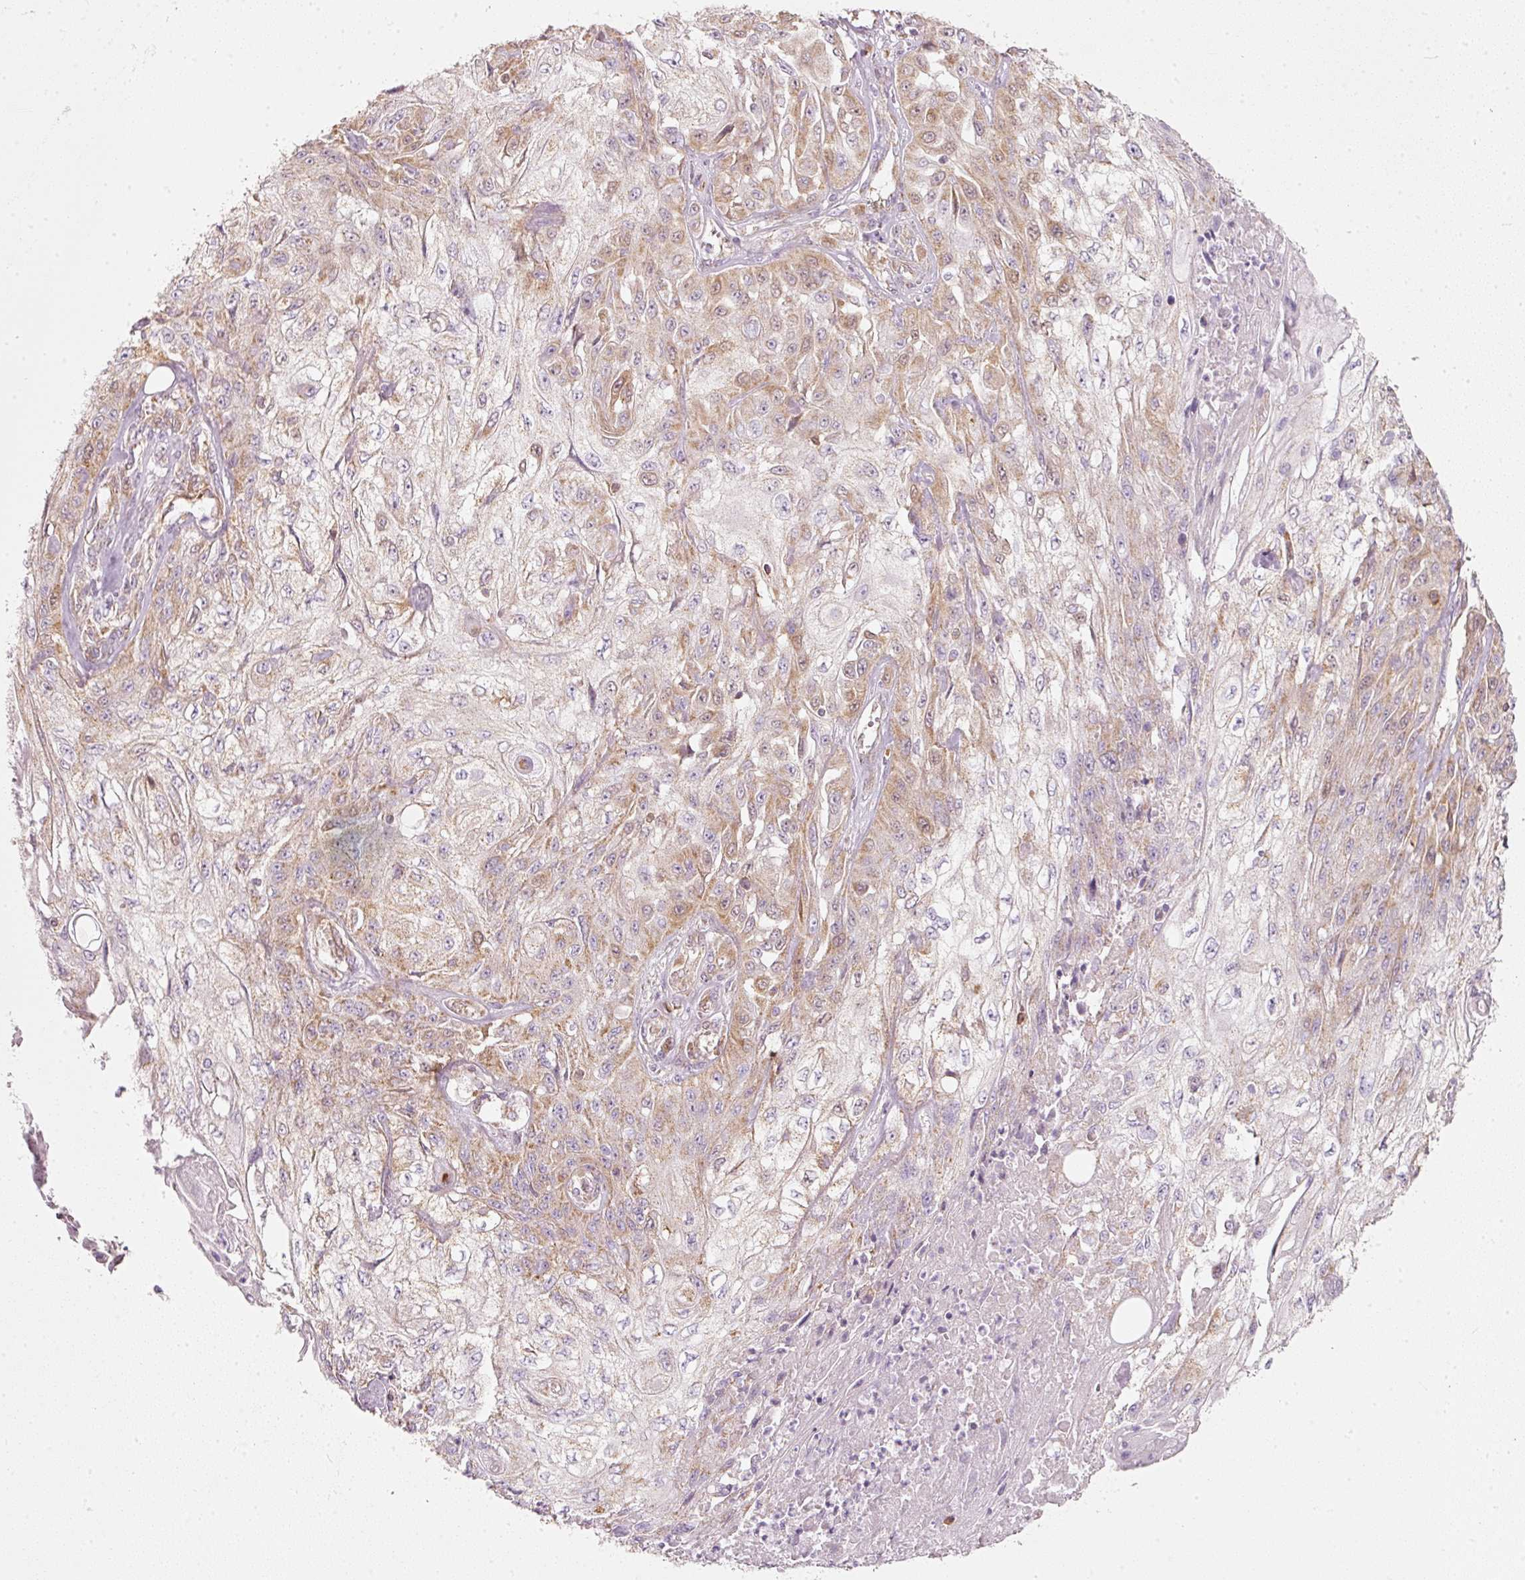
{"staining": {"intensity": "moderate", "quantity": "25%-75%", "location": "cytoplasmic/membranous,nuclear"}, "tissue": "skin cancer", "cell_type": "Tumor cells", "image_type": "cancer", "snomed": [{"axis": "morphology", "description": "Squamous cell carcinoma, NOS"}, {"axis": "morphology", "description": "Squamous cell carcinoma, metastatic, NOS"}, {"axis": "topography", "description": "Skin"}, {"axis": "topography", "description": "Lymph node"}], "caption": "DAB (3,3'-diaminobenzidine) immunohistochemical staining of skin cancer (squamous cell carcinoma) shows moderate cytoplasmic/membranous and nuclear protein expression in approximately 25%-75% of tumor cells.", "gene": "DUT", "patient": {"sex": "male", "age": 75}}